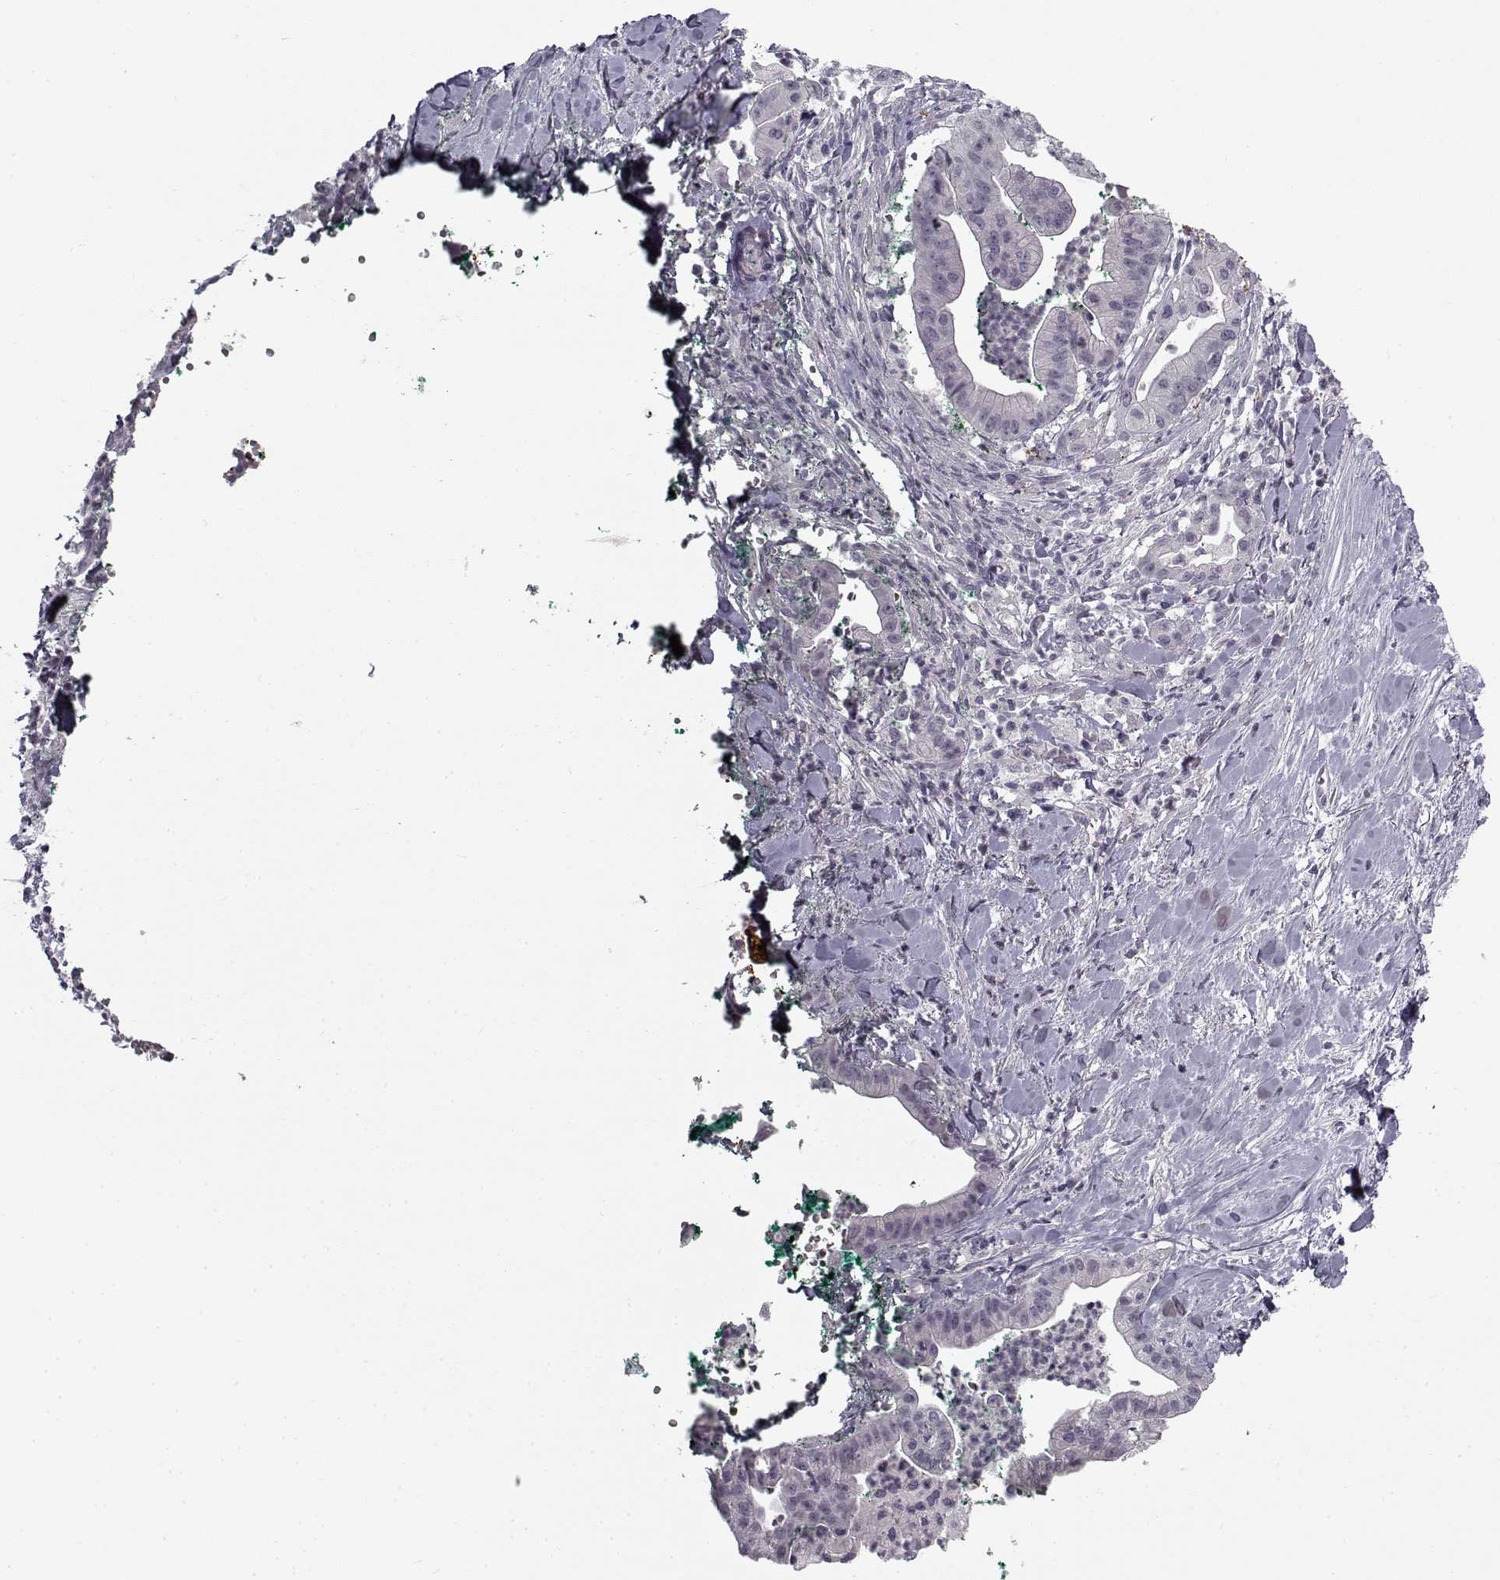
{"staining": {"intensity": "negative", "quantity": "none", "location": "none"}, "tissue": "pancreatic cancer", "cell_type": "Tumor cells", "image_type": "cancer", "snomed": [{"axis": "morphology", "description": "Normal tissue, NOS"}, {"axis": "morphology", "description": "Adenocarcinoma, NOS"}, {"axis": "topography", "description": "Lymph node"}, {"axis": "topography", "description": "Pancreas"}], "caption": "Tumor cells show no significant protein staining in pancreatic adenocarcinoma.", "gene": "SNCA", "patient": {"sex": "female", "age": 58}}